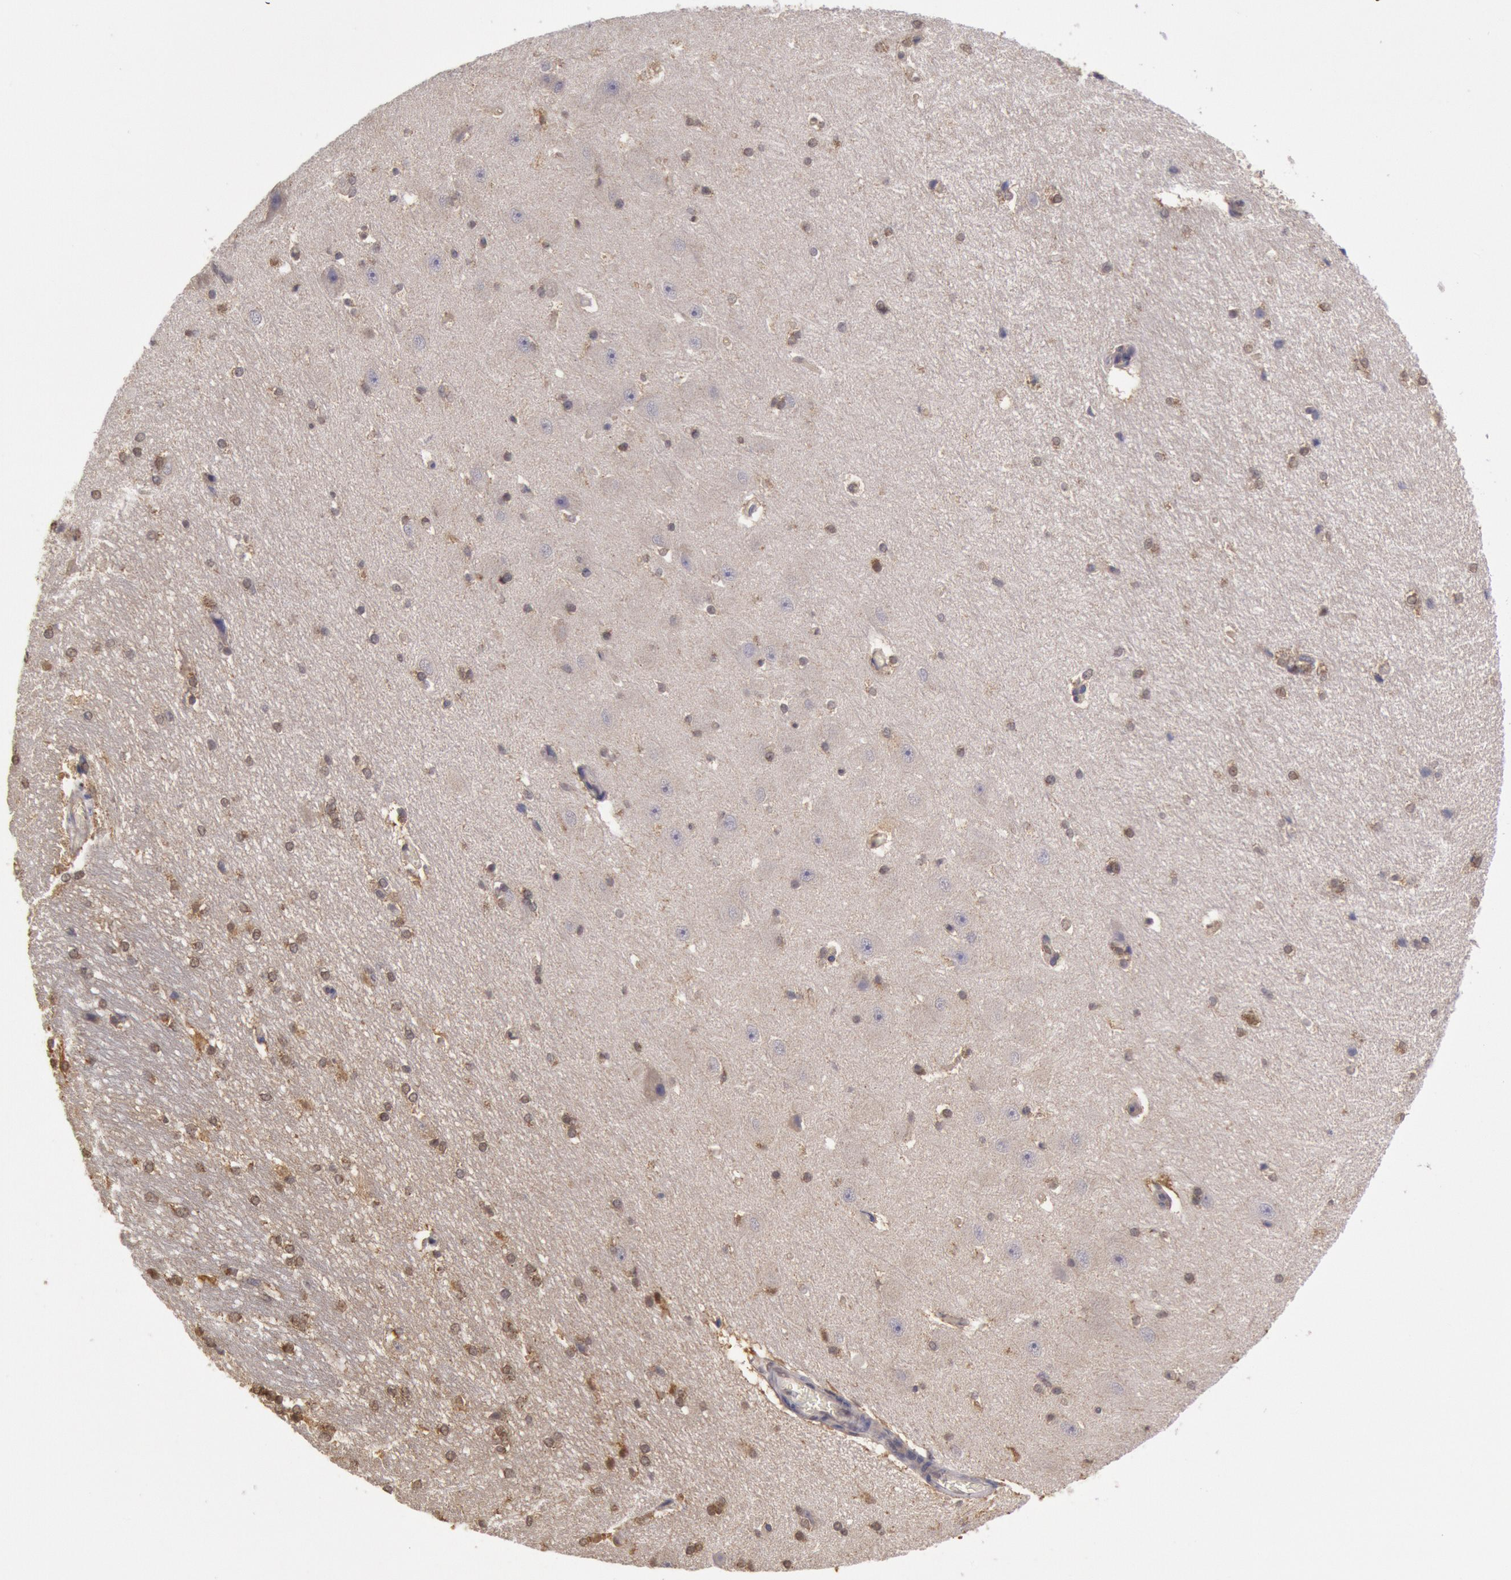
{"staining": {"intensity": "moderate", "quantity": "<25%", "location": "cytoplasmic/membranous"}, "tissue": "hippocampus", "cell_type": "Glial cells", "image_type": "normal", "snomed": [{"axis": "morphology", "description": "Normal tissue, NOS"}, {"axis": "topography", "description": "Hippocampus"}], "caption": "DAB (3,3'-diaminobenzidine) immunohistochemical staining of normal hippocampus demonstrates moderate cytoplasmic/membranous protein expression in approximately <25% of glial cells.", "gene": "MPST", "patient": {"sex": "female", "age": 19}}